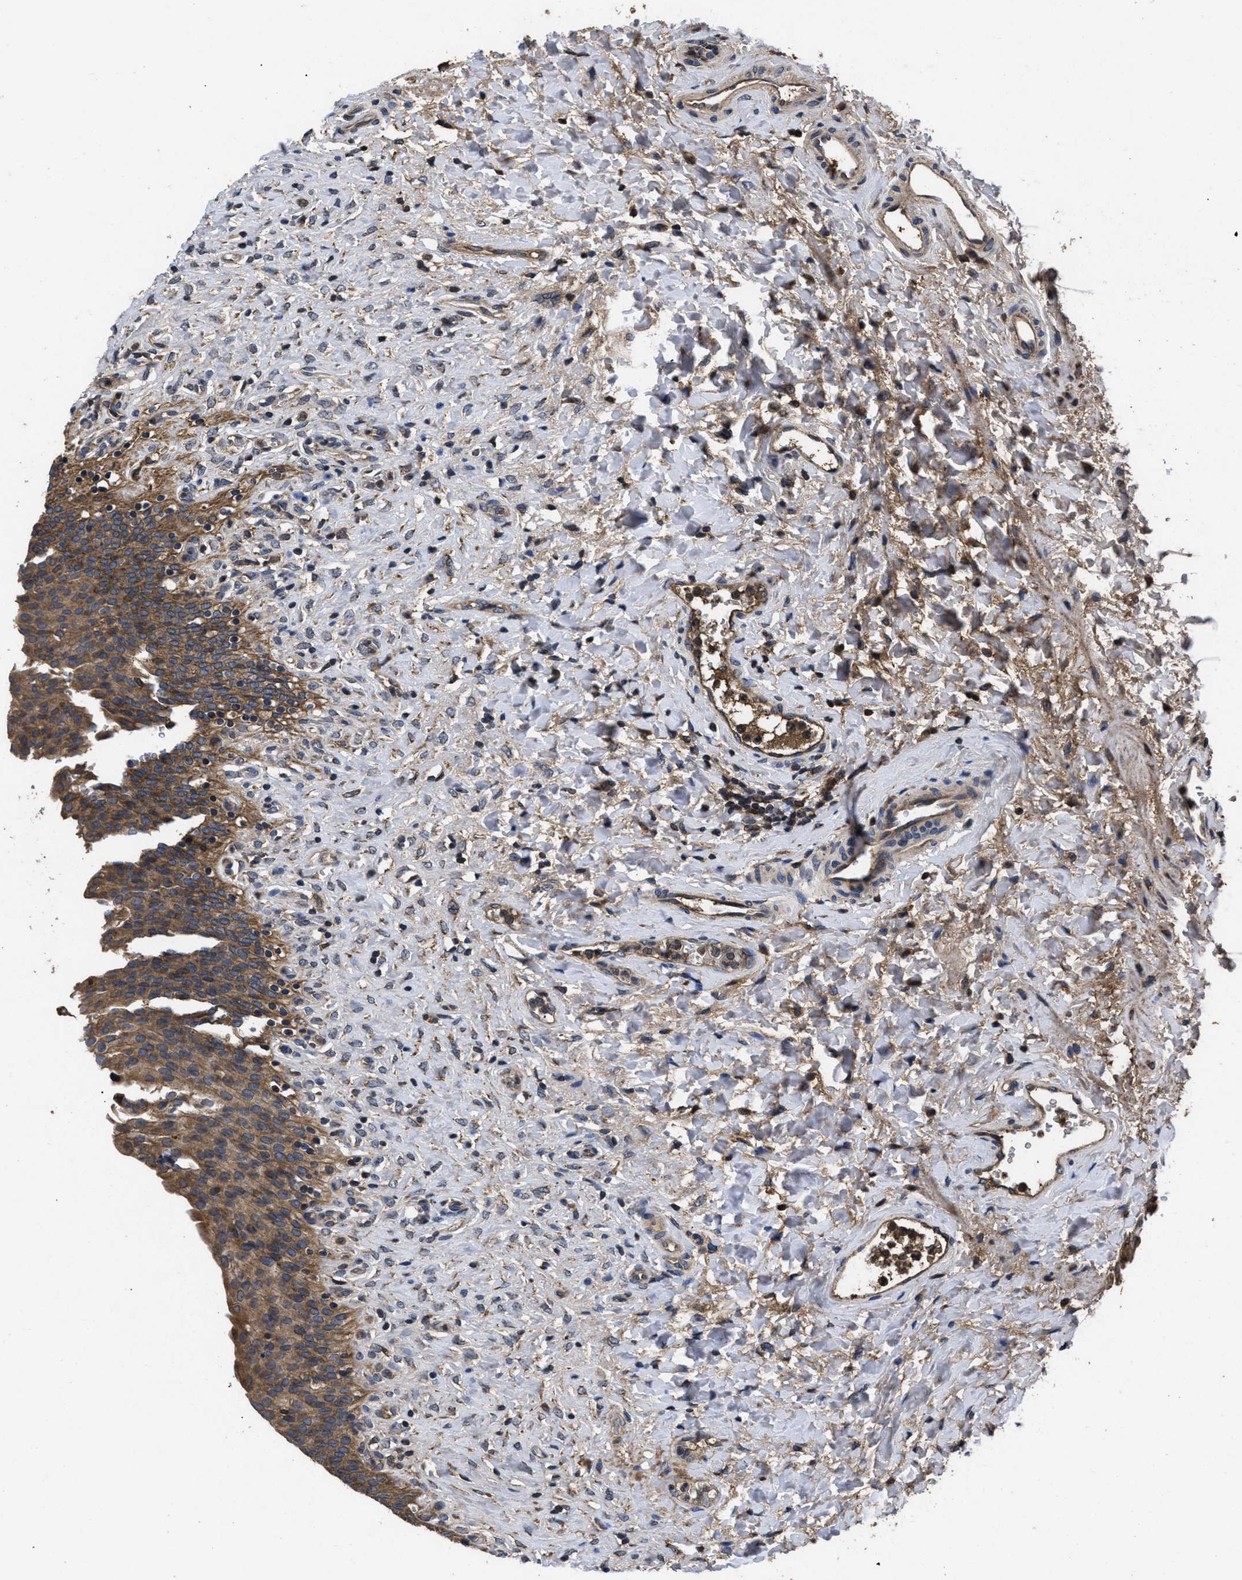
{"staining": {"intensity": "moderate", "quantity": ">75%", "location": "cytoplasmic/membranous"}, "tissue": "urinary bladder", "cell_type": "Urothelial cells", "image_type": "normal", "snomed": [{"axis": "morphology", "description": "Urothelial carcinoma, High grade"}, {"axis": "topography", "description": "Urinary bladder"}], "caption": "Urothelial cells show medium levels of moderate cytoplasmic/membranous expression in approximately >75% of cells in unremarkable human urinary bladder.", "gene": "LRRC3", "patient": {"sex": "male", "age": 46}}